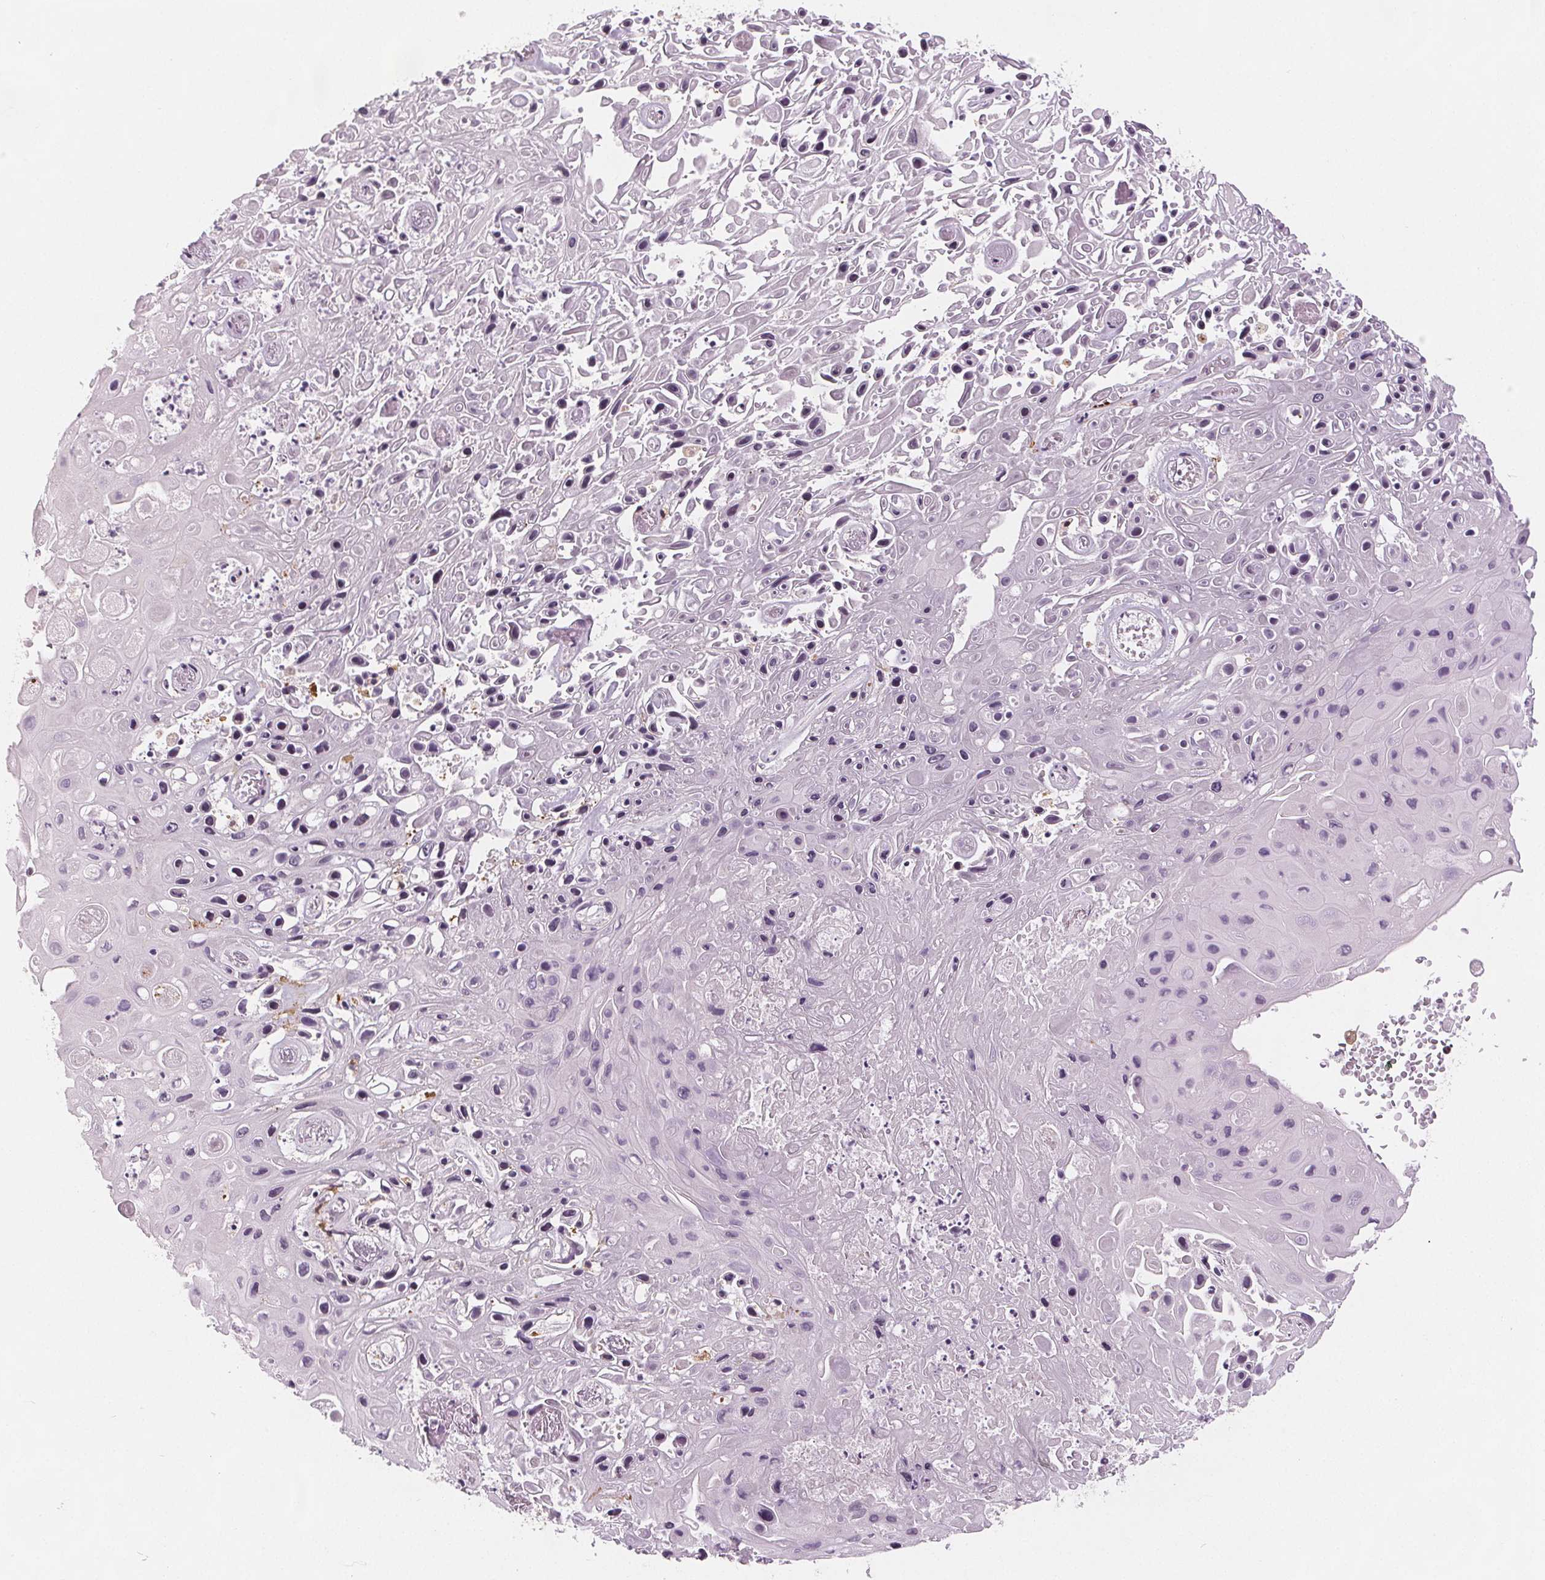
{"staining": {"intensity": "moderate", "quantity": "25%-75%", "location": "nuclear"}, "tissue": "skin cancer", "cell_type": "Tumor cells", "image_type": "cancer", "snomed": [{"axis": "morphology", "description": "Squamous cell carcinoma, NOS"}, {"axis": "topography", "description": "Skin"}], "caption": "Immunohistochemical staining of human skin cancer demonstrates moderate nuclear protein expression in about 25%-75% of tumor cells. (IHC, brightfield microscopy, high magnification).", "gene": "DPM2", "patient": {"sex": "male", "age": 82}}